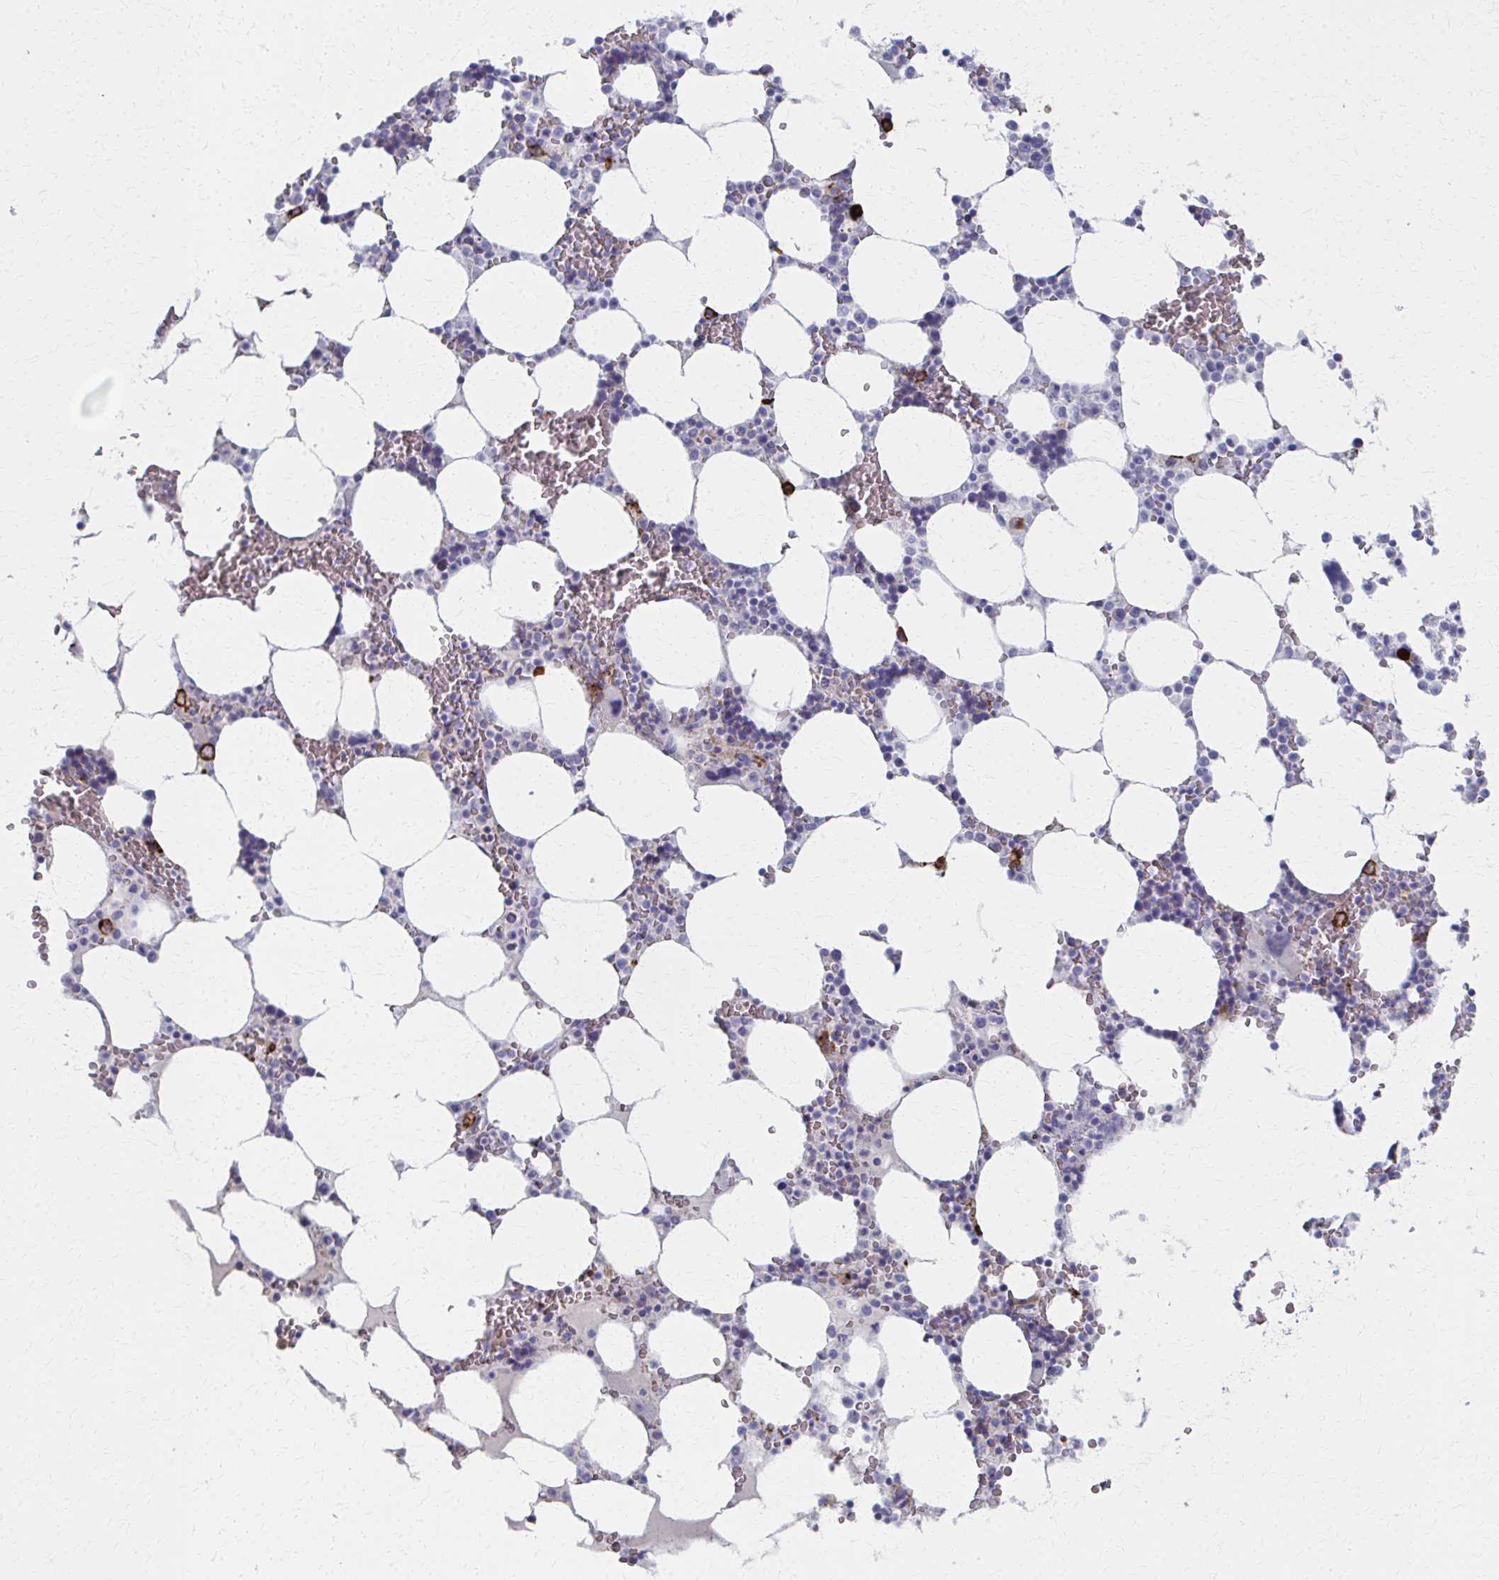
{"staining": {"intensity": "strong", "quantity": "<25%", "location": "cytoplasmic/membranous"}, "tissue": "bone marrow", "cell_type": "Hematopoietic cells", "image_type": "normal", "snomed": [{"axis": "morphology", "description": "Normal tissue, NOS"}, {"axis": "topography", "description": "Bone marrow"}], "caption": "A brown stain shows strong cytoplasmic/membranous positivity of a protein in hematopoietic cells of unremarkable human bone marrow. (DAB IHC, brown staining for protein, blue staining for nuclei).", "gene": "MS4A2", "patient": {"sex": "male", "age": 64}}